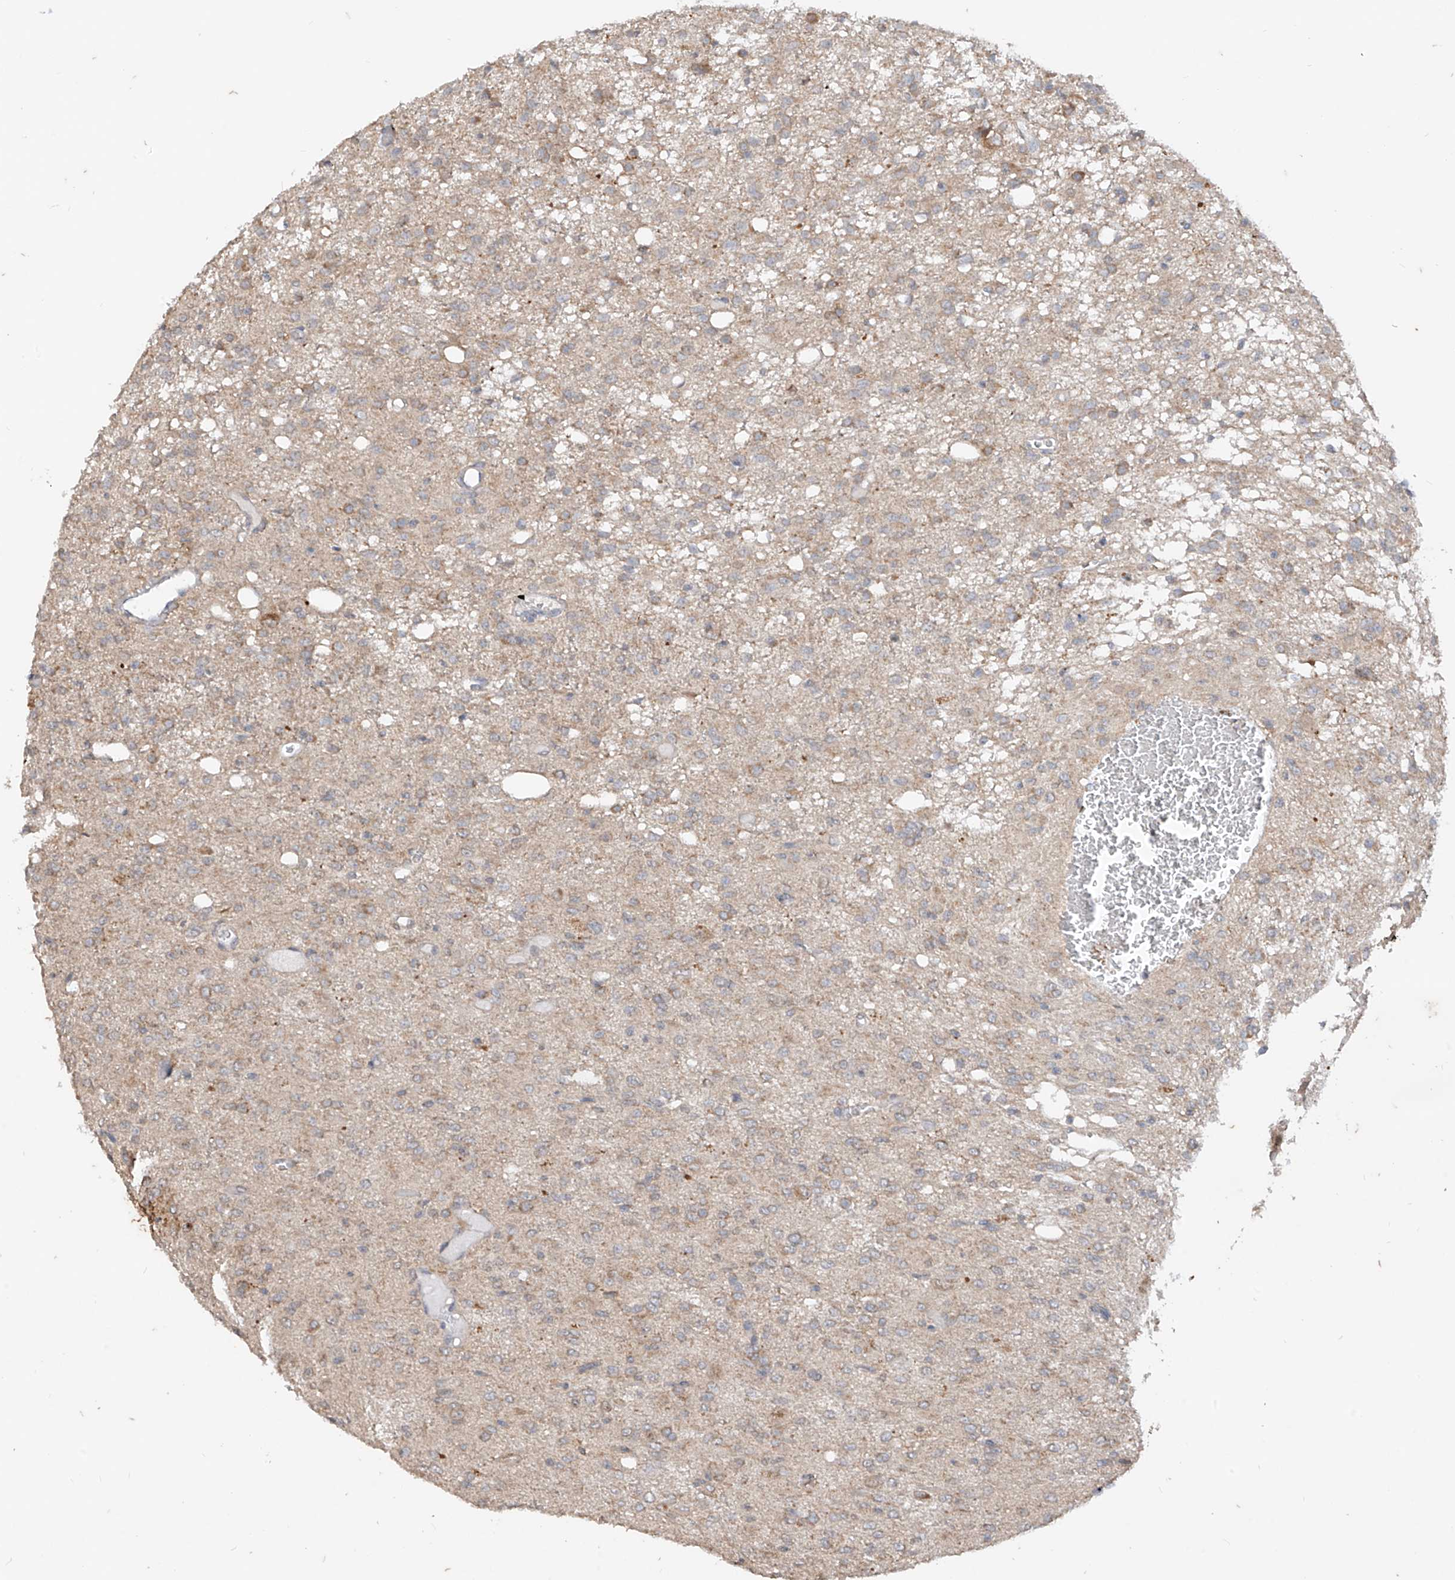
{"staining": {"intensity": "weak", "quantity": "<25%", "location": "cytoplasmic/membranous"}, "tissue": "glioma", "cell_type": "Tumor cells", "image_type": "cancer", "snomed": [{"axis": "morphology", "description": "Glioma, malignant, High grade"}, {"axis": "topography", "description": "Brain"}], "caption": "Immunohistochemistry (IHC) image of neoplastic tissue: human high-grade glioma (malignant) stained with DAB (3,3'-diaminobenzidine) displays no significant protein expression in tumor cells.", "gene": "MTUS2", "patient": {"sex": "female", "age": 59}}